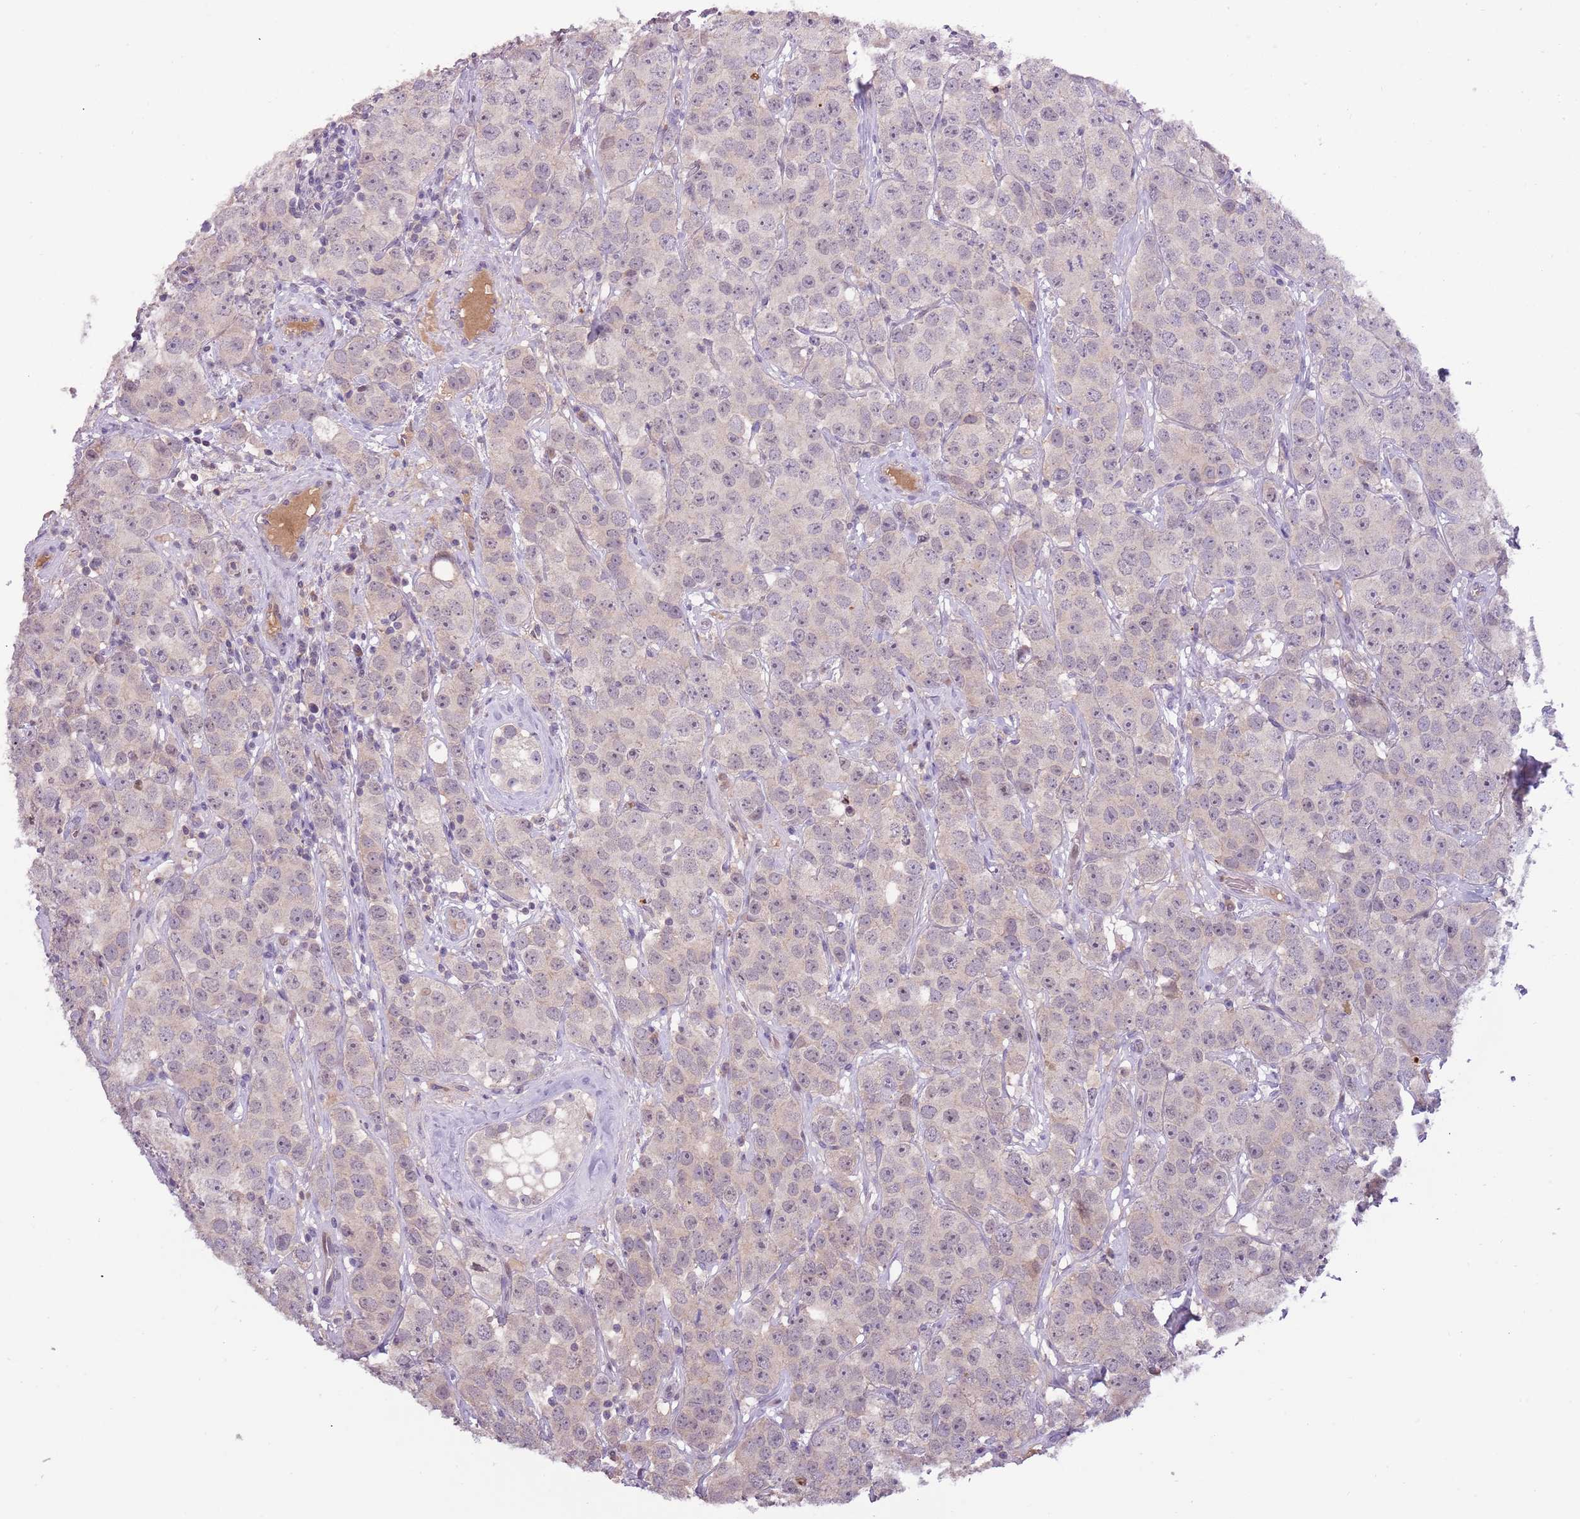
{"staining": {"intensity": "negative", "quantity": "none", "location": "none"}, "tissue": "testis cancer", "cell_type": "Tumor cells", "image_type": "cancer", "snomed": [{"axis": "morphology", "description": "Seminoma, NOS"}, {"axis": "topography", "description": "Testis"}], "caption": "An immunohistochemistry (IHC) histopathology image of testis seminoma is shown. There is no staining in tumor cells of testis seminoma.", "gene": "SHROOM3", "patient": {"sex": "male", "age": 28}}